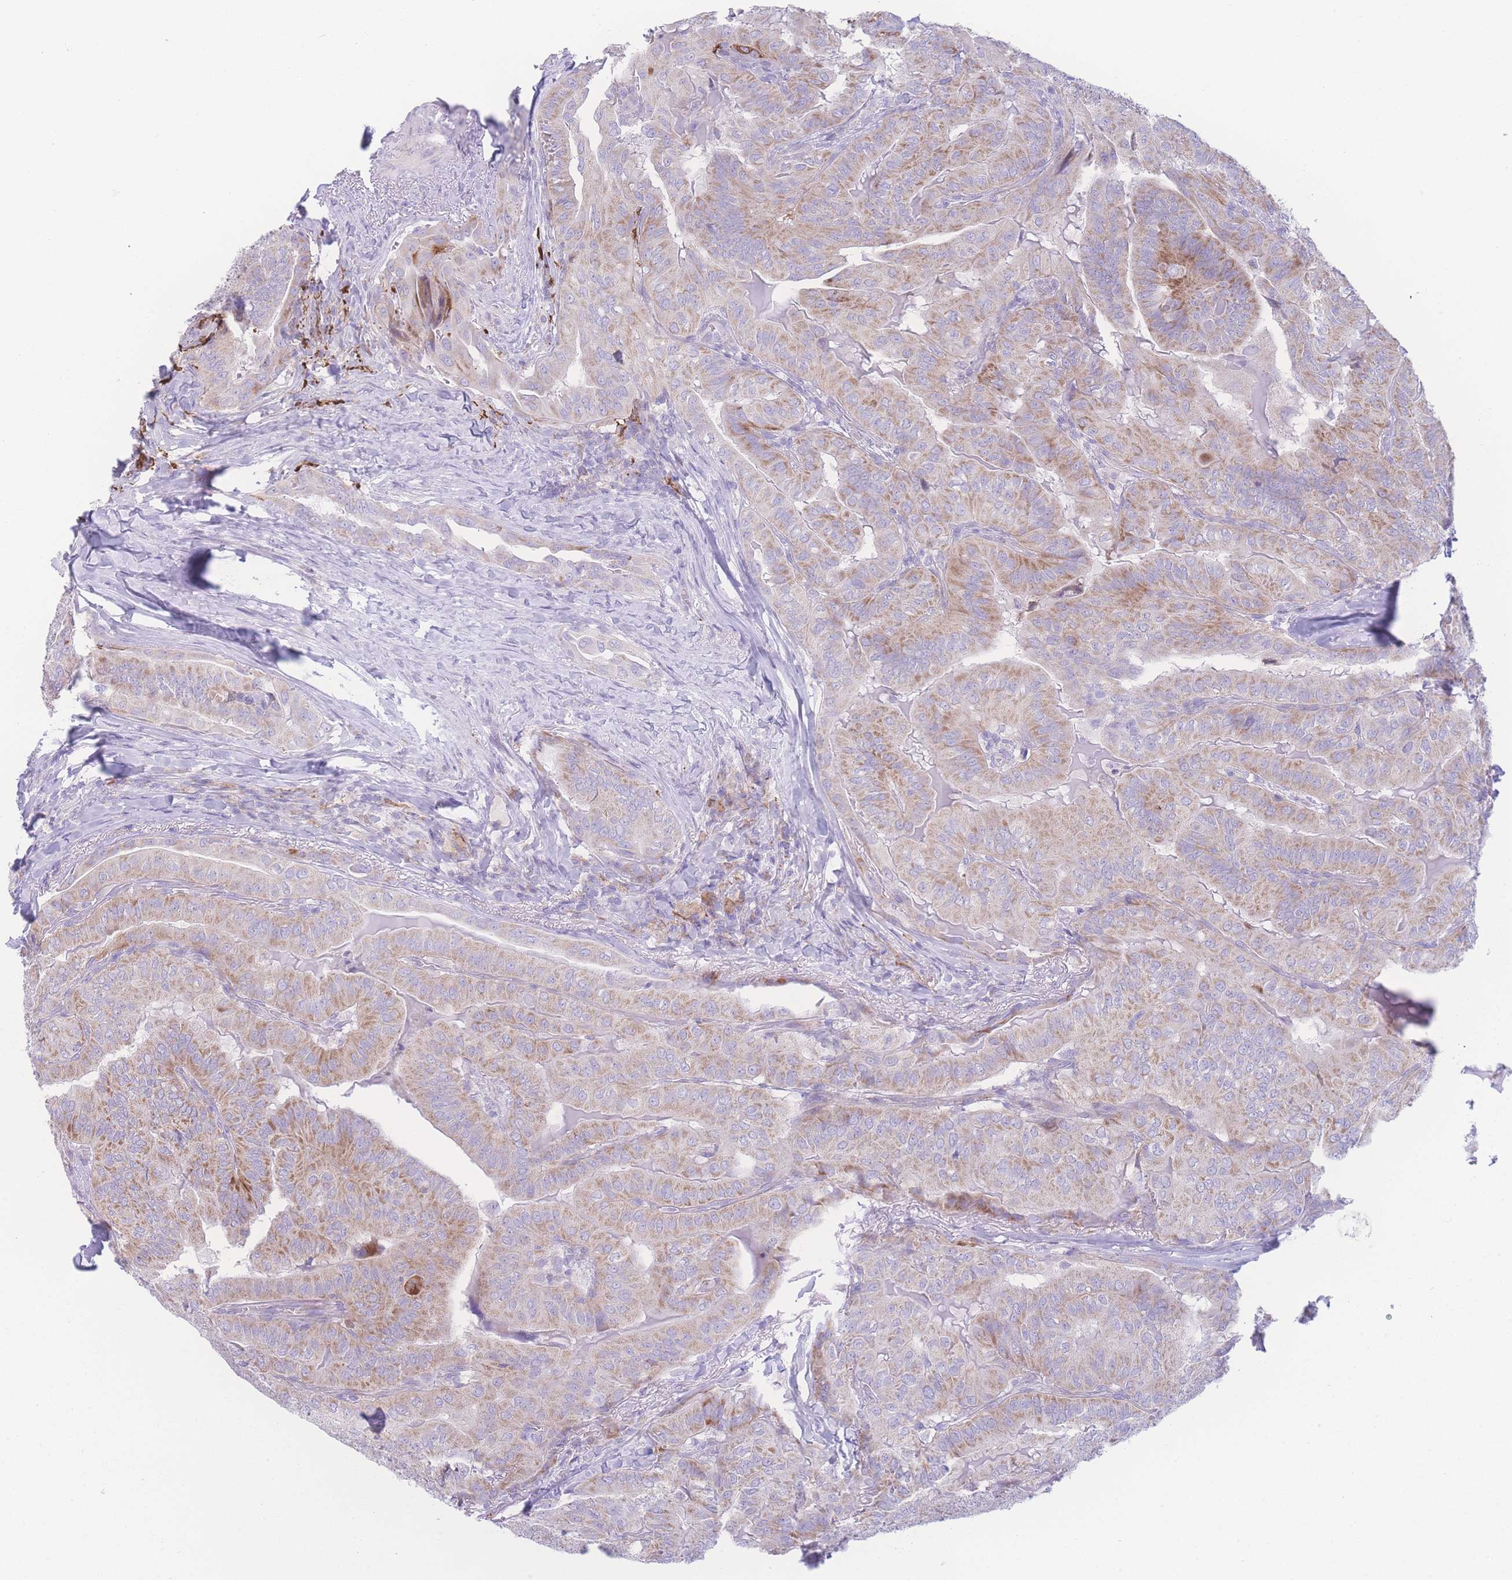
{"staining": {"intensity": "moderate", "quantity": "25%-75%", "location": "cytoplasmic/membranous"}, "tissue": "thyroid cancer", "cell_type": "Tumor cells", "image_type": "cancer", "snomed": [{"axis": "morphology", "description": "Papillary adenocarcinoma, NOS"}, {"axis": "topography", "description": "Thyroid gland"}], "caption": "Immunohistochemical staining of thyroid papillary adenocarcinoma shows medium levels of moderate cytoplasmic/membranous staining in approximately 25%-75% of tumor cells. Using DAB (brown) and hematoxylin (blue) stains, captured at high magnification using brightfield microscopy.", "gene": "NBEAL1", "patient": {"sex": "female", "age": 68}}